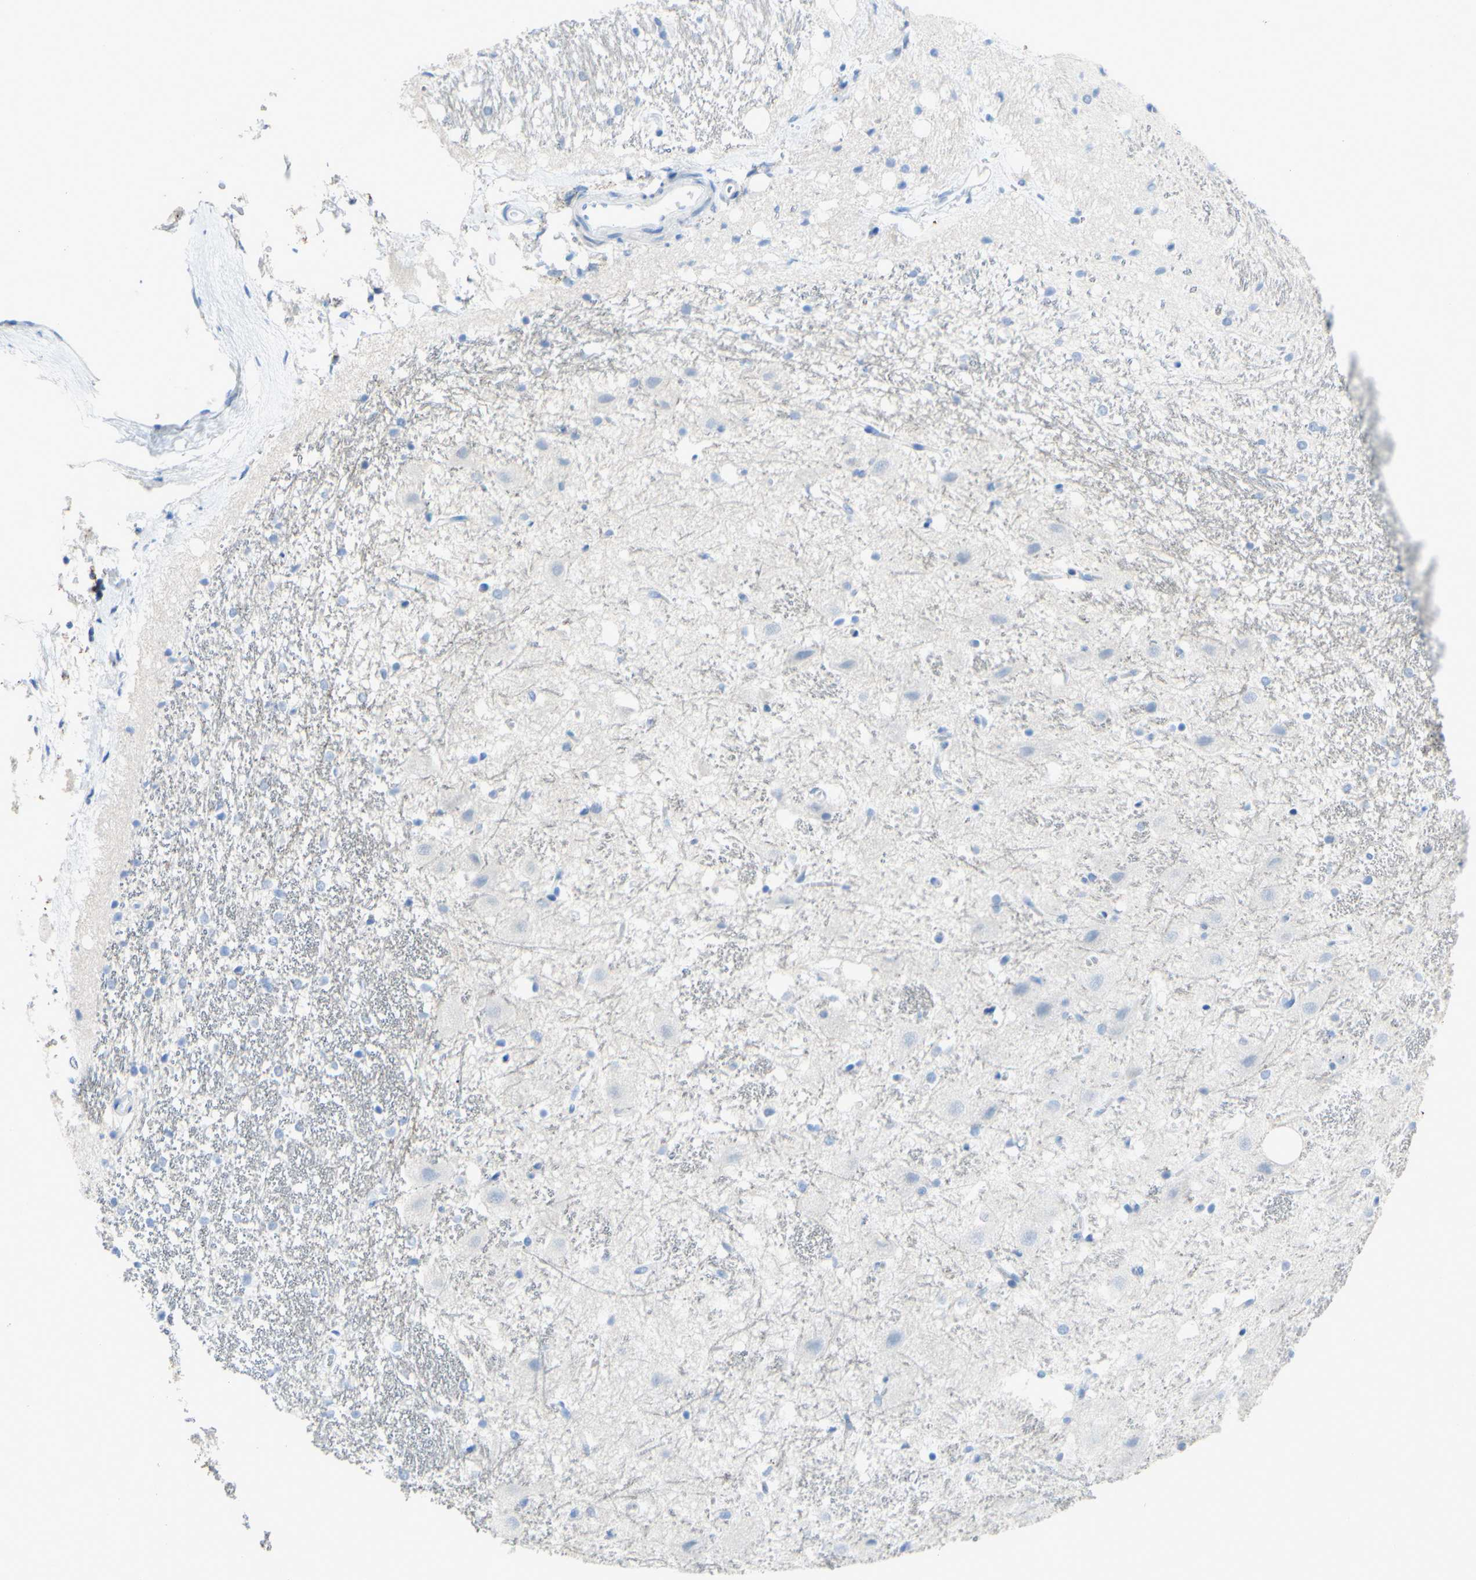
{"staining": {"intensity": "negative", "quantity": "none", "location": "none"}, "tissue": "hippocampus", "cell_type": "Glial cells", "image_type": "normal", "snomed": [{"axis": "morphology", "description": "Normal tissue, NOS"}, {"axis": "topography", "description": "Hippocampus"}], "caption": "Immunohistochemistry (IHC) micrograph of normal human hippocampus stained for a protein (brown), which exhibits no positivity in glial cells.", "gene": "DSC2", "patient": {"sex": "female", "age": 19}}